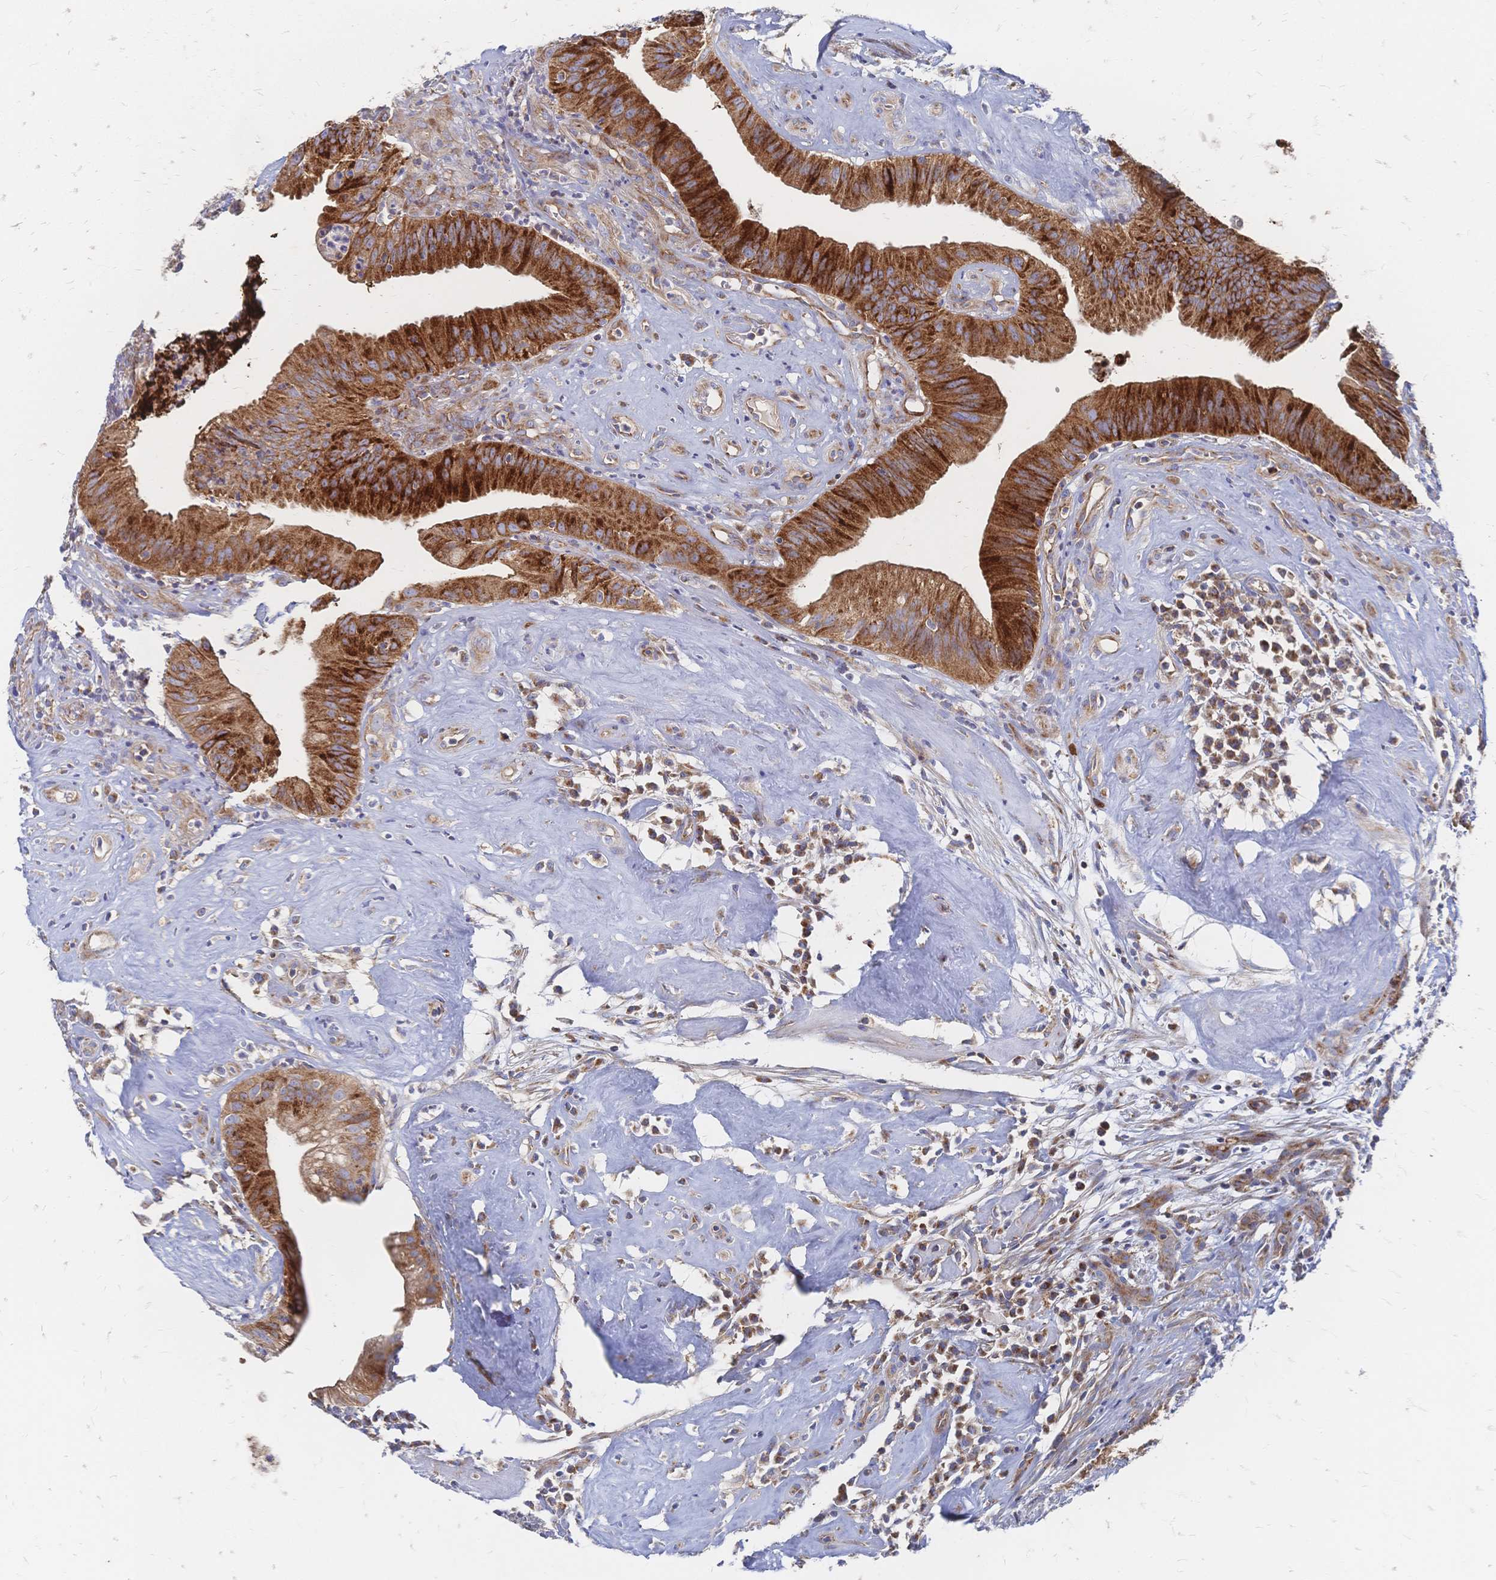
{"staining": {"intensity": "strong", "quantity": "25%-75%", "location": "cytoplasmic/membranous"}, "tissue": "head and neck cancer", "cell_type": "Tumor cells", "image_type": "cancer", "snomed": [{"axis": "morphology", "description": "Adenocarcinoma, NOS"}, {"axis": "topography", "description": "Head-Neck"}], "caption": "Tumor cells show high levels of strong cytoplasmic/membranous expression in about 25%-75% of cells in human adenocarcinoma (head and neck). (DAB IHC with brightfield microscopy, high magnification).", "gene": "SORBS1", "patient": {"sex": "male", "age": 44}}